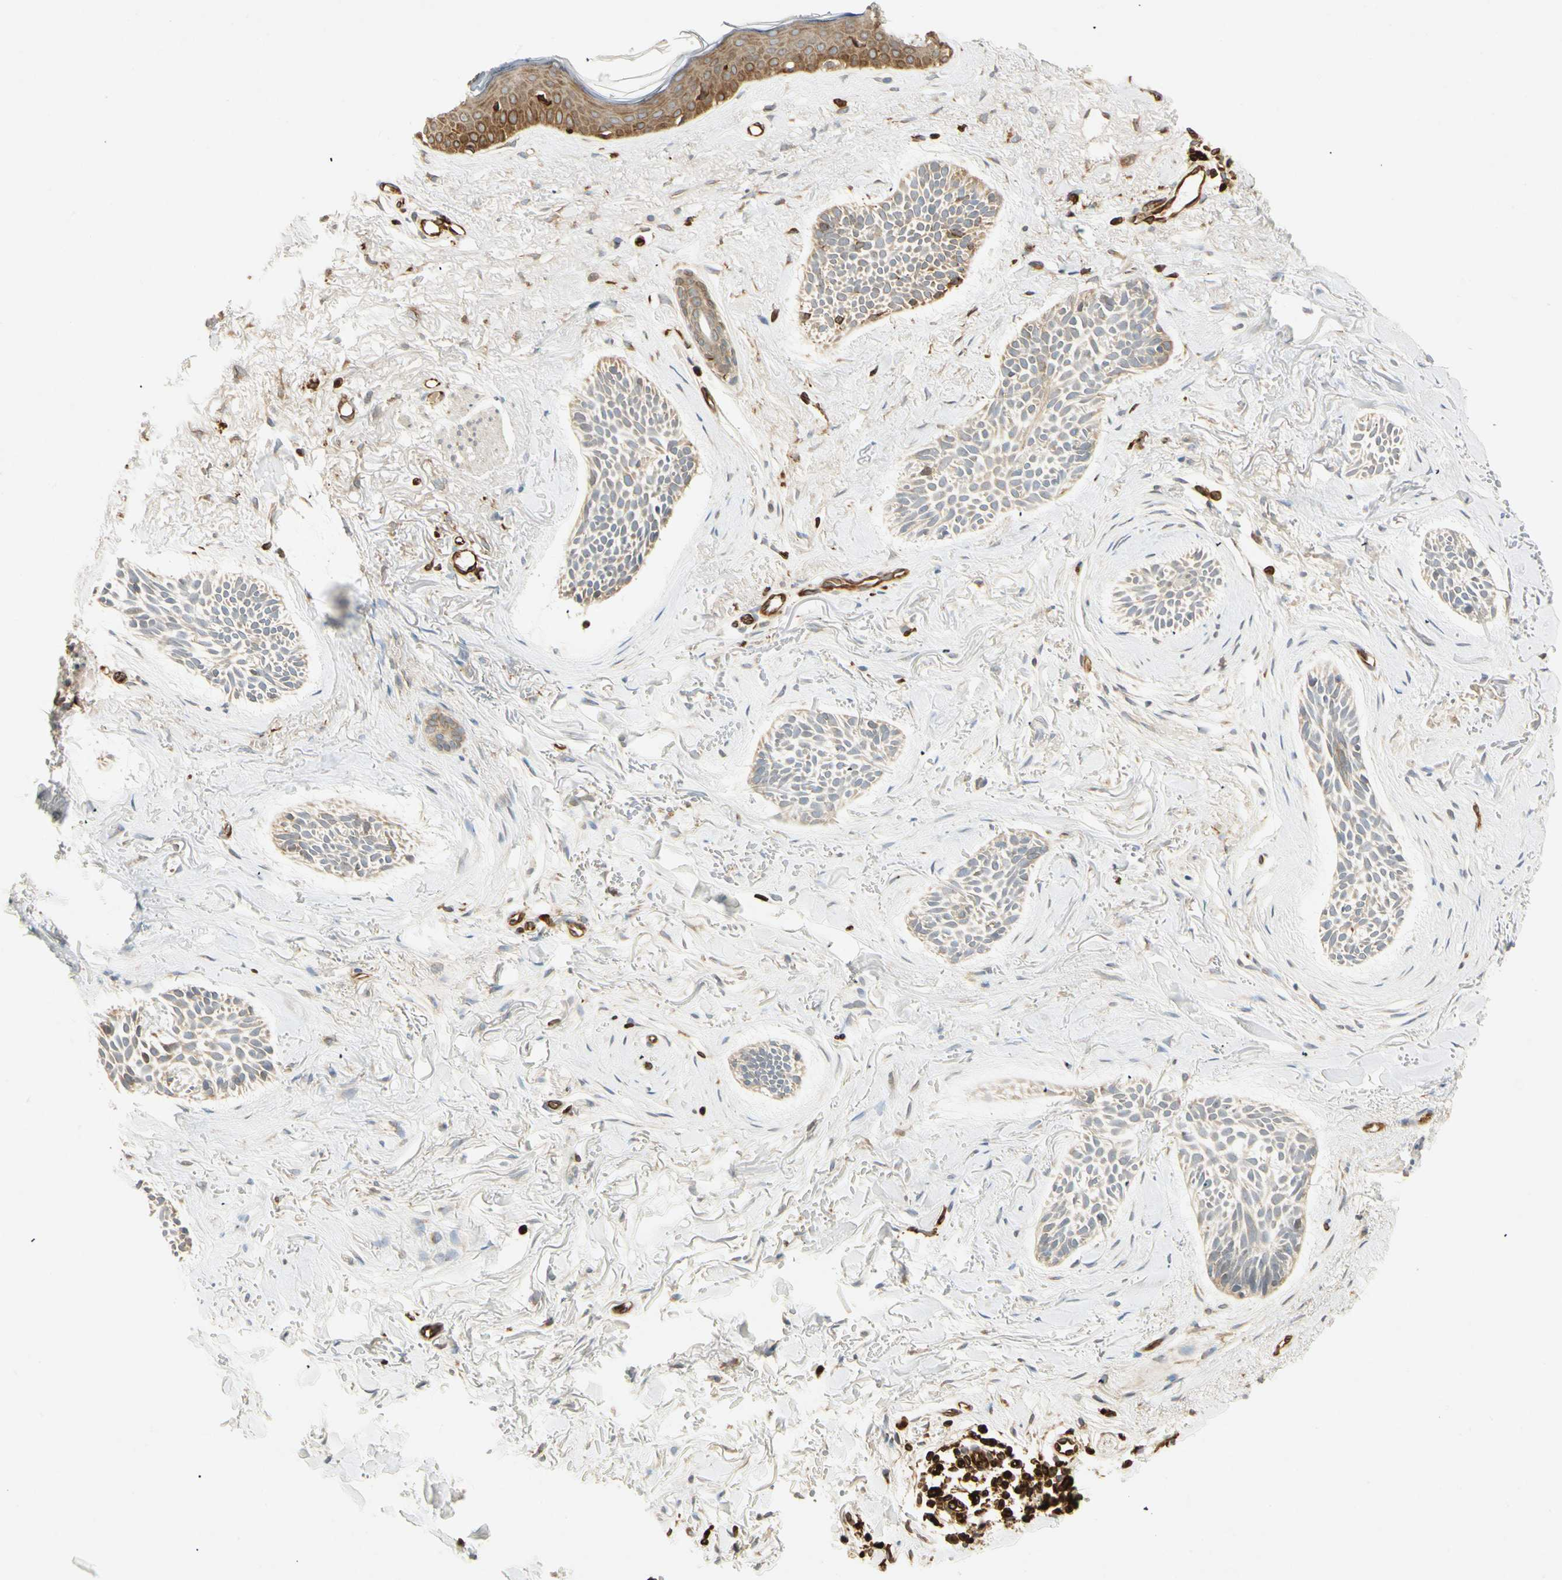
{"staining": {"intensity": "weak", "quantity": ">75%", "location": "cytoplasmic/membranous"}, "tissue": "skin cancer", "cell_type": "Tumor cells", "image_type": "cancer", "snomed": [{"axis": "morphology", "description": "Normal tissue, NOS"}, {"axis": "morphology", "description": "Basal cell carcinoma"}, {"axis": "topography", "description": "Skin"}], "caption": "A brown stain highlights weak cytoplasmic/membranous expression of a protein in skin basal cell carcinoma tumor cells.", "gene": "TAPBP", "patient": {"sex": "female", "age": 84}}